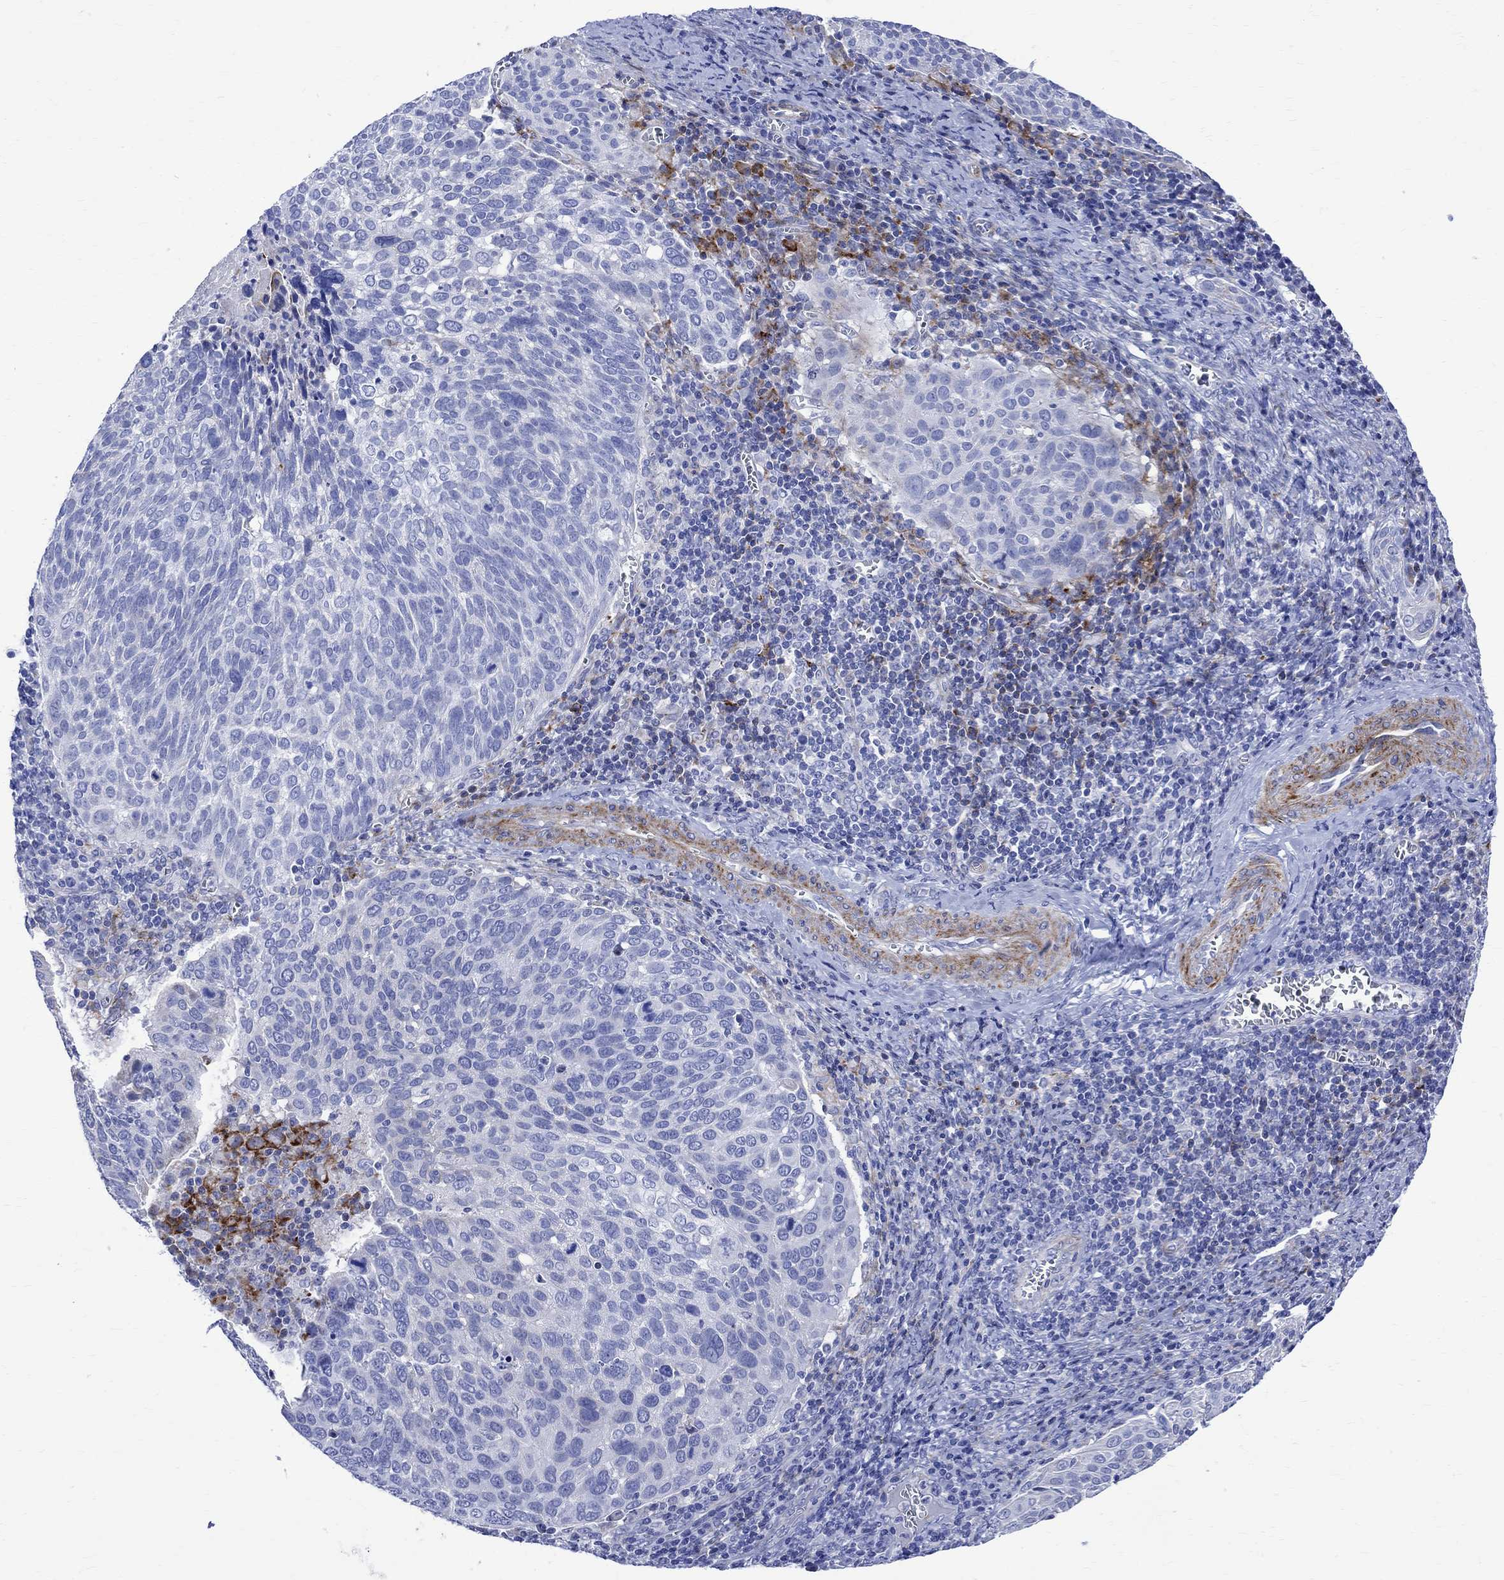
{"staining": {"intensity": "negative", "quantity": "none", "location": "none"}, "tissue": "cervical cancer", "cell_type": "Tumor cells", "image_type": "cancer", "snomed": [{"axis": "morphology", "description": "Squamous cell carcinoma, NOS"}, {"axis": "topography", "description": "Cervix"}], "caption": "There is no significant staining in tumor cells of squamous cell carcinoma (cervical).", "gene": "PARVB", "patient": {"sex": "female", "age": 39}}